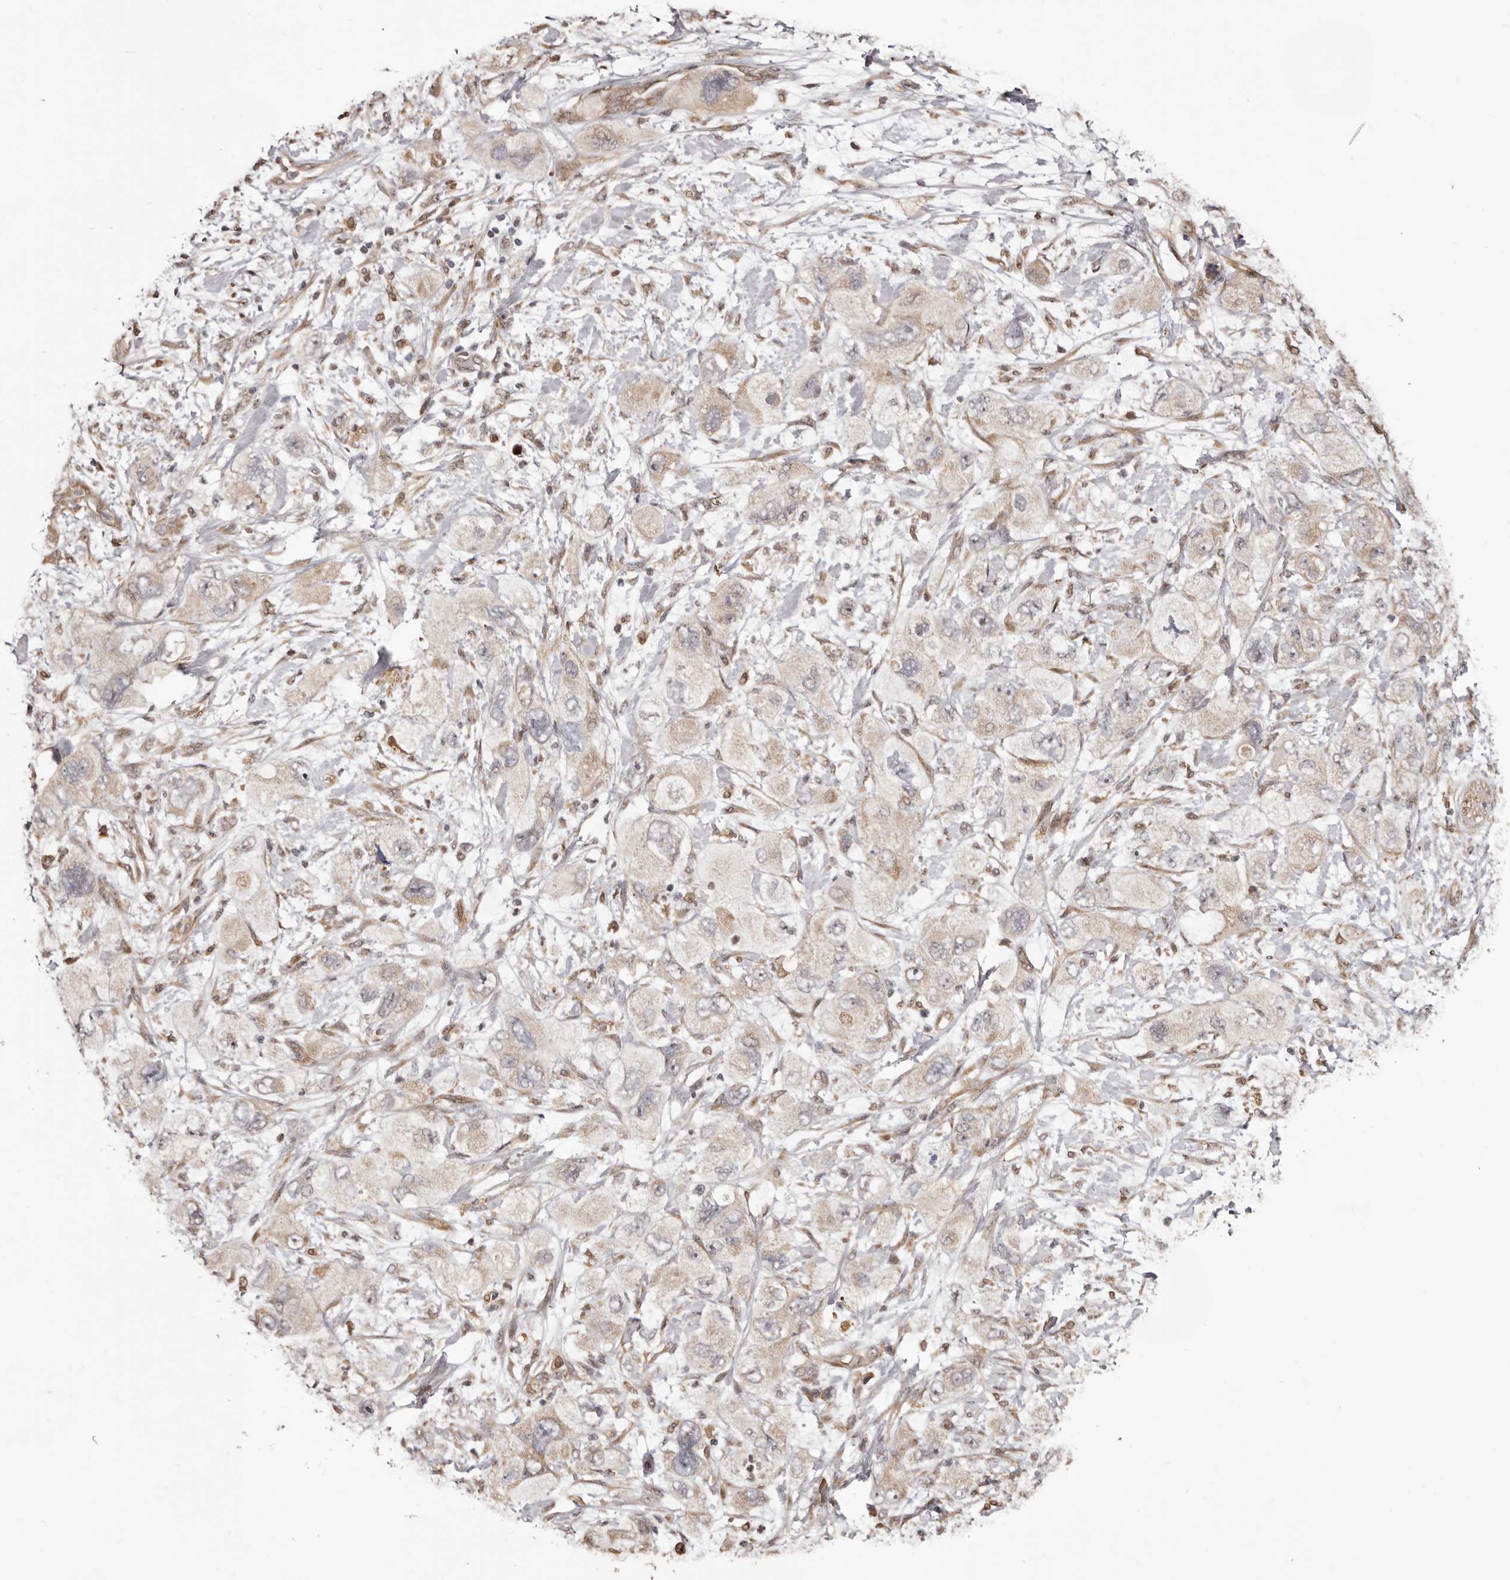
{"staining": {"intensity": "weak", "quantity": "<25%", "location": "cytoplasmic/membranous"}, "tissue": "pancreatic cancer", "cell_type": "Tumor cells", "image_type": "cancer", "snomed": [{"axis": "morphology", "description": "Adenocarcinoma, NOS"}, {"axis": "topography", "description": "Pancreas"}], "caption": "An immunohistochemistry image of pancreatic adenocarcinoma is shown. There is no staining in tumor cells of pancreatic adenocarcinoma.", "gene": "ZCCHC7", "patient": {"sex": "female", "age": 73}}